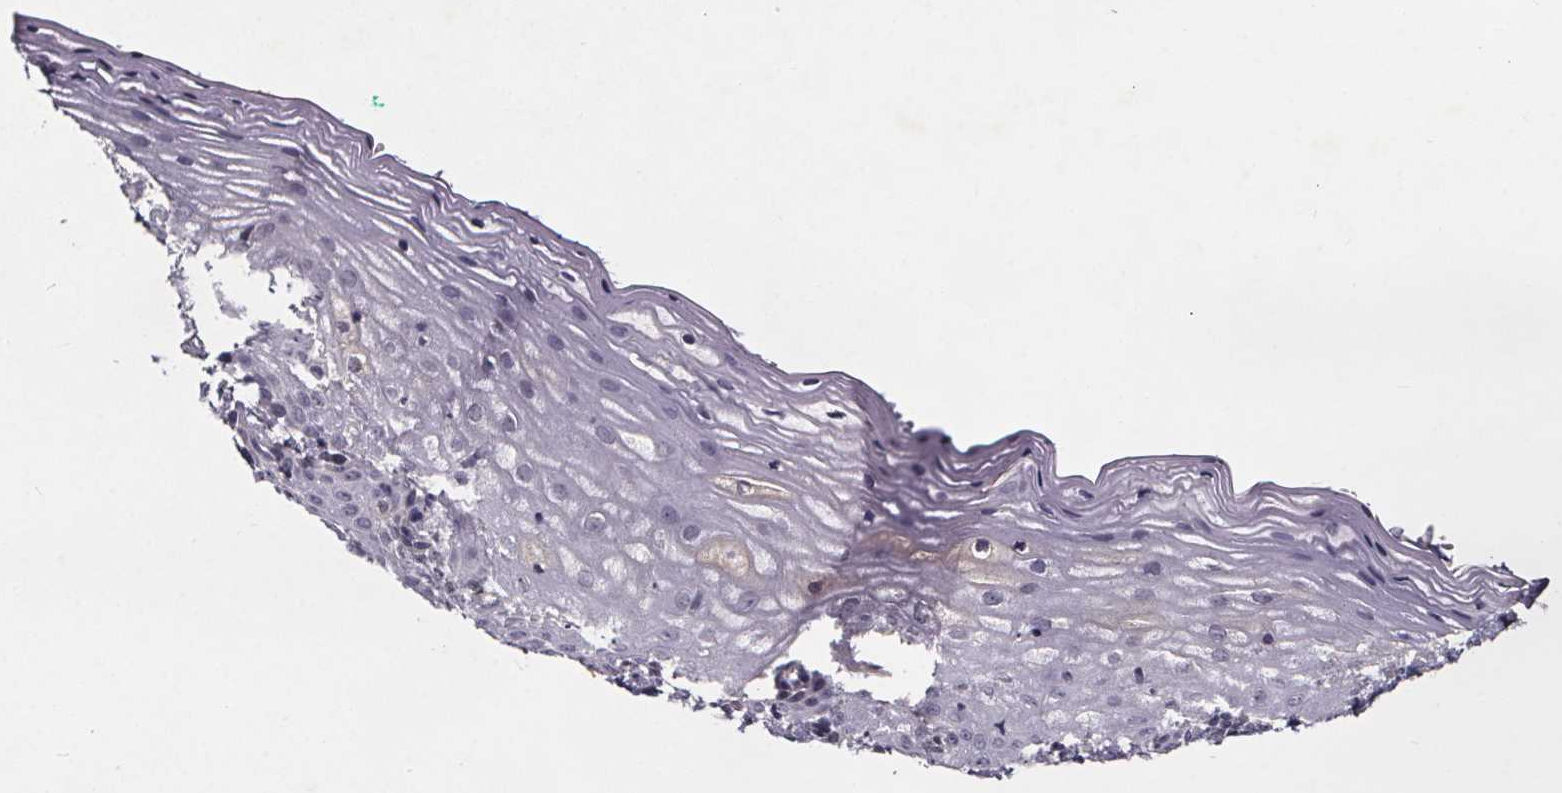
{"staining": {"intensity": "negative", "quantity": "none", "location": "none"}, "tissue": "vagina", "cell_type": "Squamous epithelial cells", "image_type": "normal", "snomed": [{"axis": "morphology", "description": "Normal tissue, NOS"}, {"axis": "topography", "description": "Vagina"}], "caption": "DAB immunohistochemical staining of benign vagina exhibits no significant positivity in squamous epithelial cells.", "gene": "NPHP4", "patient": {"sex": "female", "age": 45}}